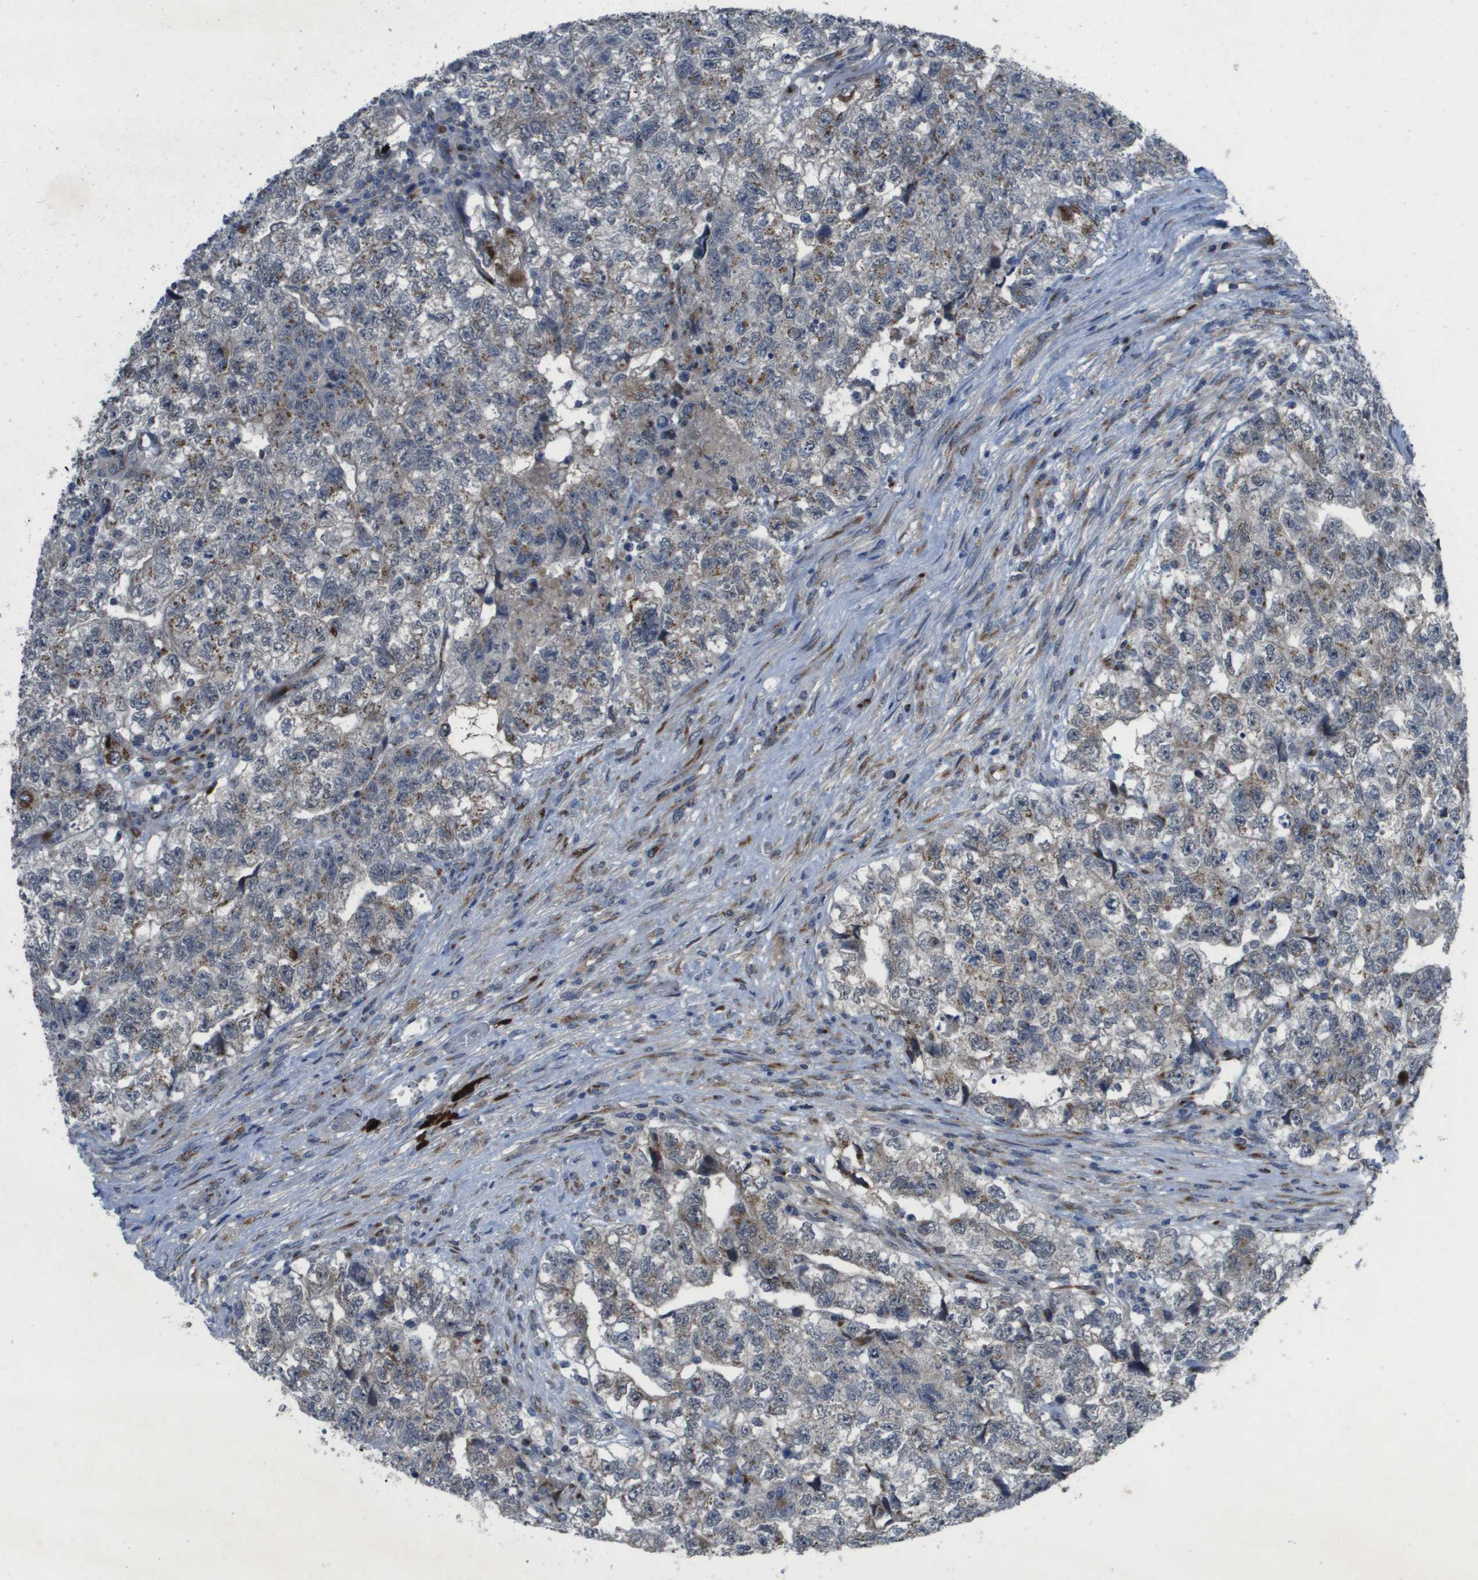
{"staining": {"intensity": "moderate", "quantity": "<25%", "location": "cytoplasmic/membranous"}, "tissue": "testis cancer", "cell_type": "Tumor cells", "image_type": "cancer", "snomed": [{"axis": "morphology", "description": "Carcinoma, Embryonal, NOS"}, {"axis": "topography", "description": "Testis"}], "caption": "A photomicrograph of testis cancer stained for a protein displays moderate cytoplasmic/membranous brown staining in tumor cells.", "gene": "QSOX2", "patient": {"sex": "male", "age": 36}}